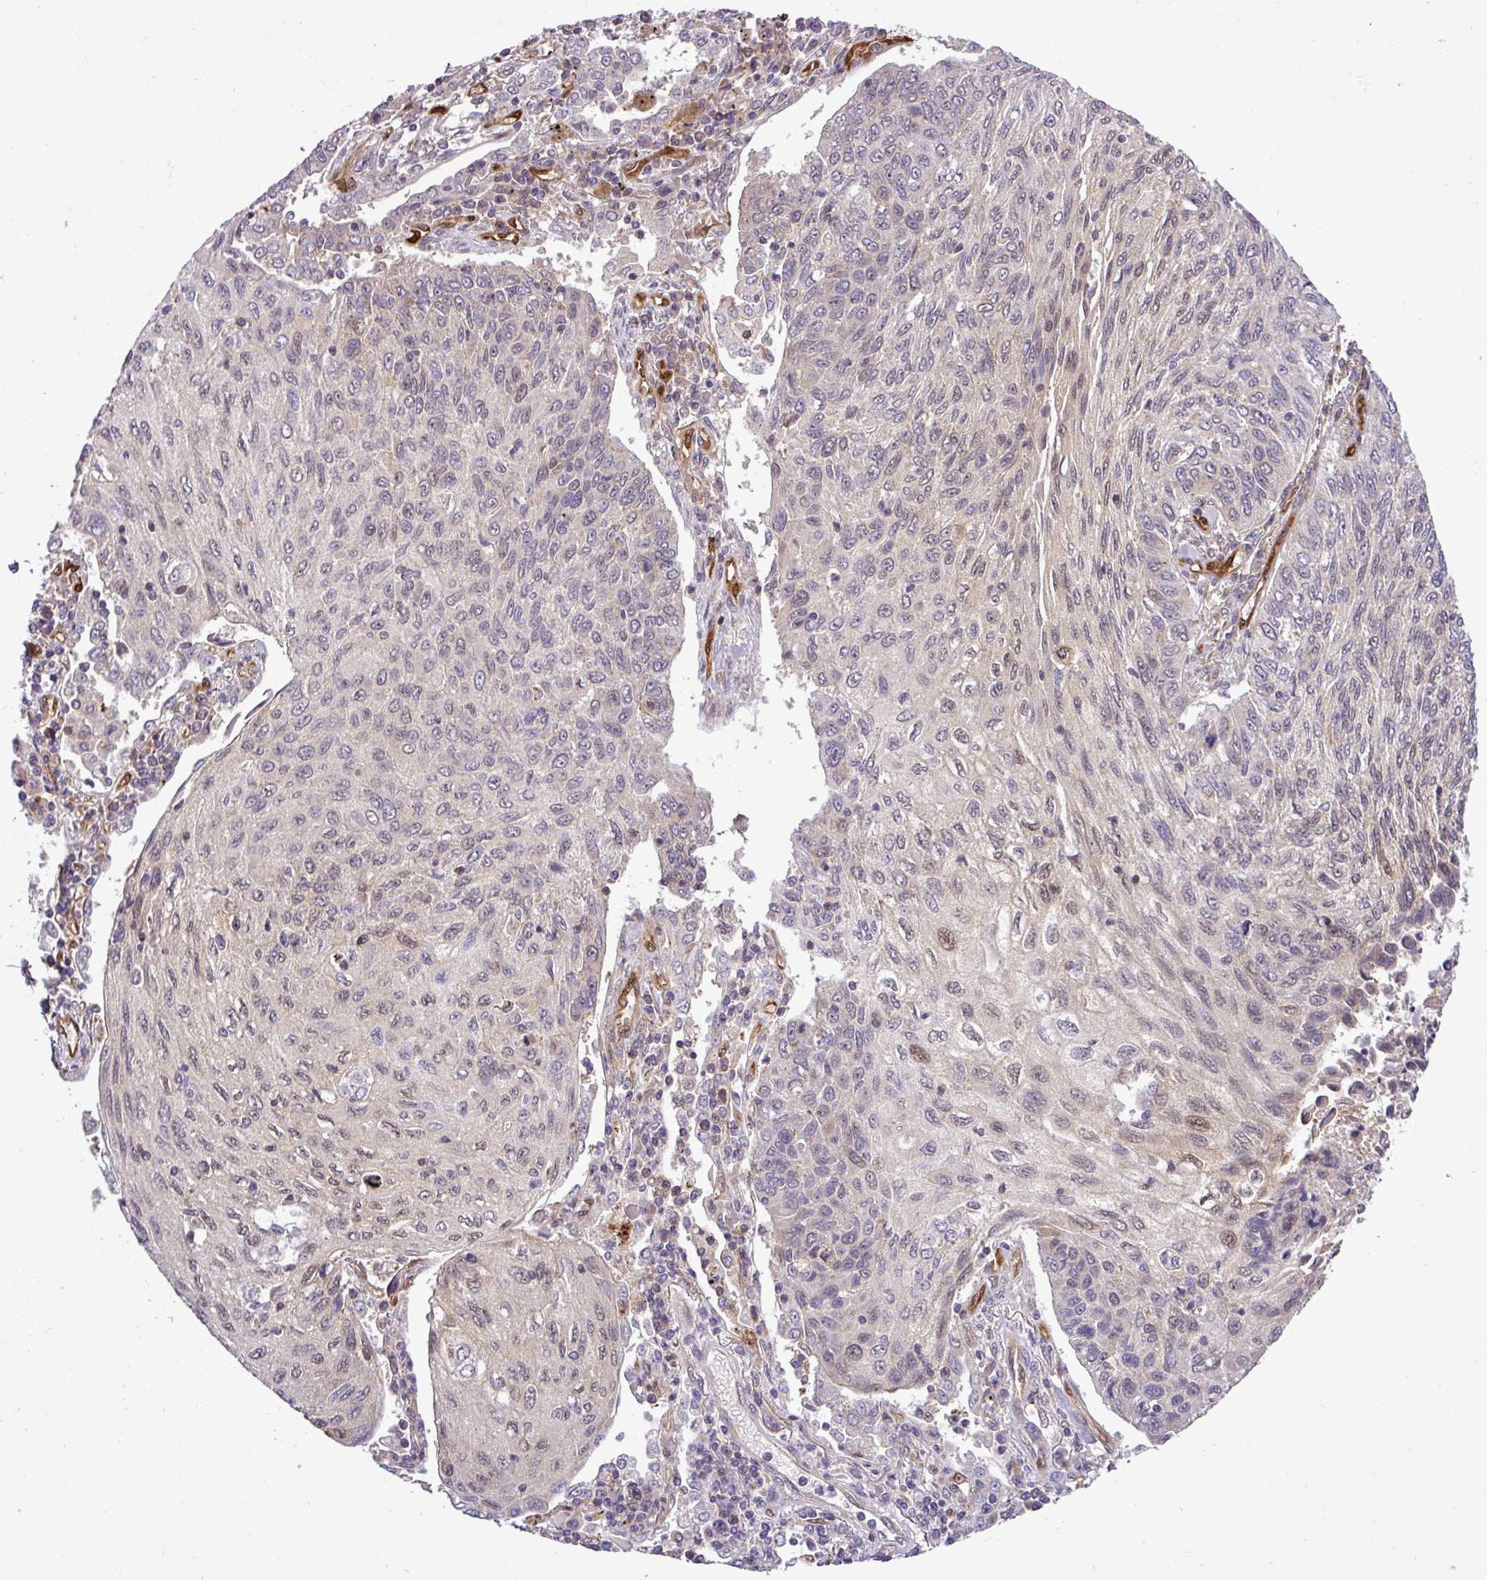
{"staining": {"intensity": "weak", "quantity": "<25%", "location": "nuclear"}, "tissue": "lung cancer", "cell_type": "Tumor cells", "image_type": "cancer", "snomed": [{"axis": "morphology", "description": "Squamous cell carcinoma, NOS"}, {"axis": "topography", "description": "Lung"}], "caption": "Lung cancer (squamous cell carcinoma) stained for a protein using immunohistochemistry exhibits no positivity tumor cells.", "gene": "CARHSP1", "patient": {"sex": "female", "age": 66}}